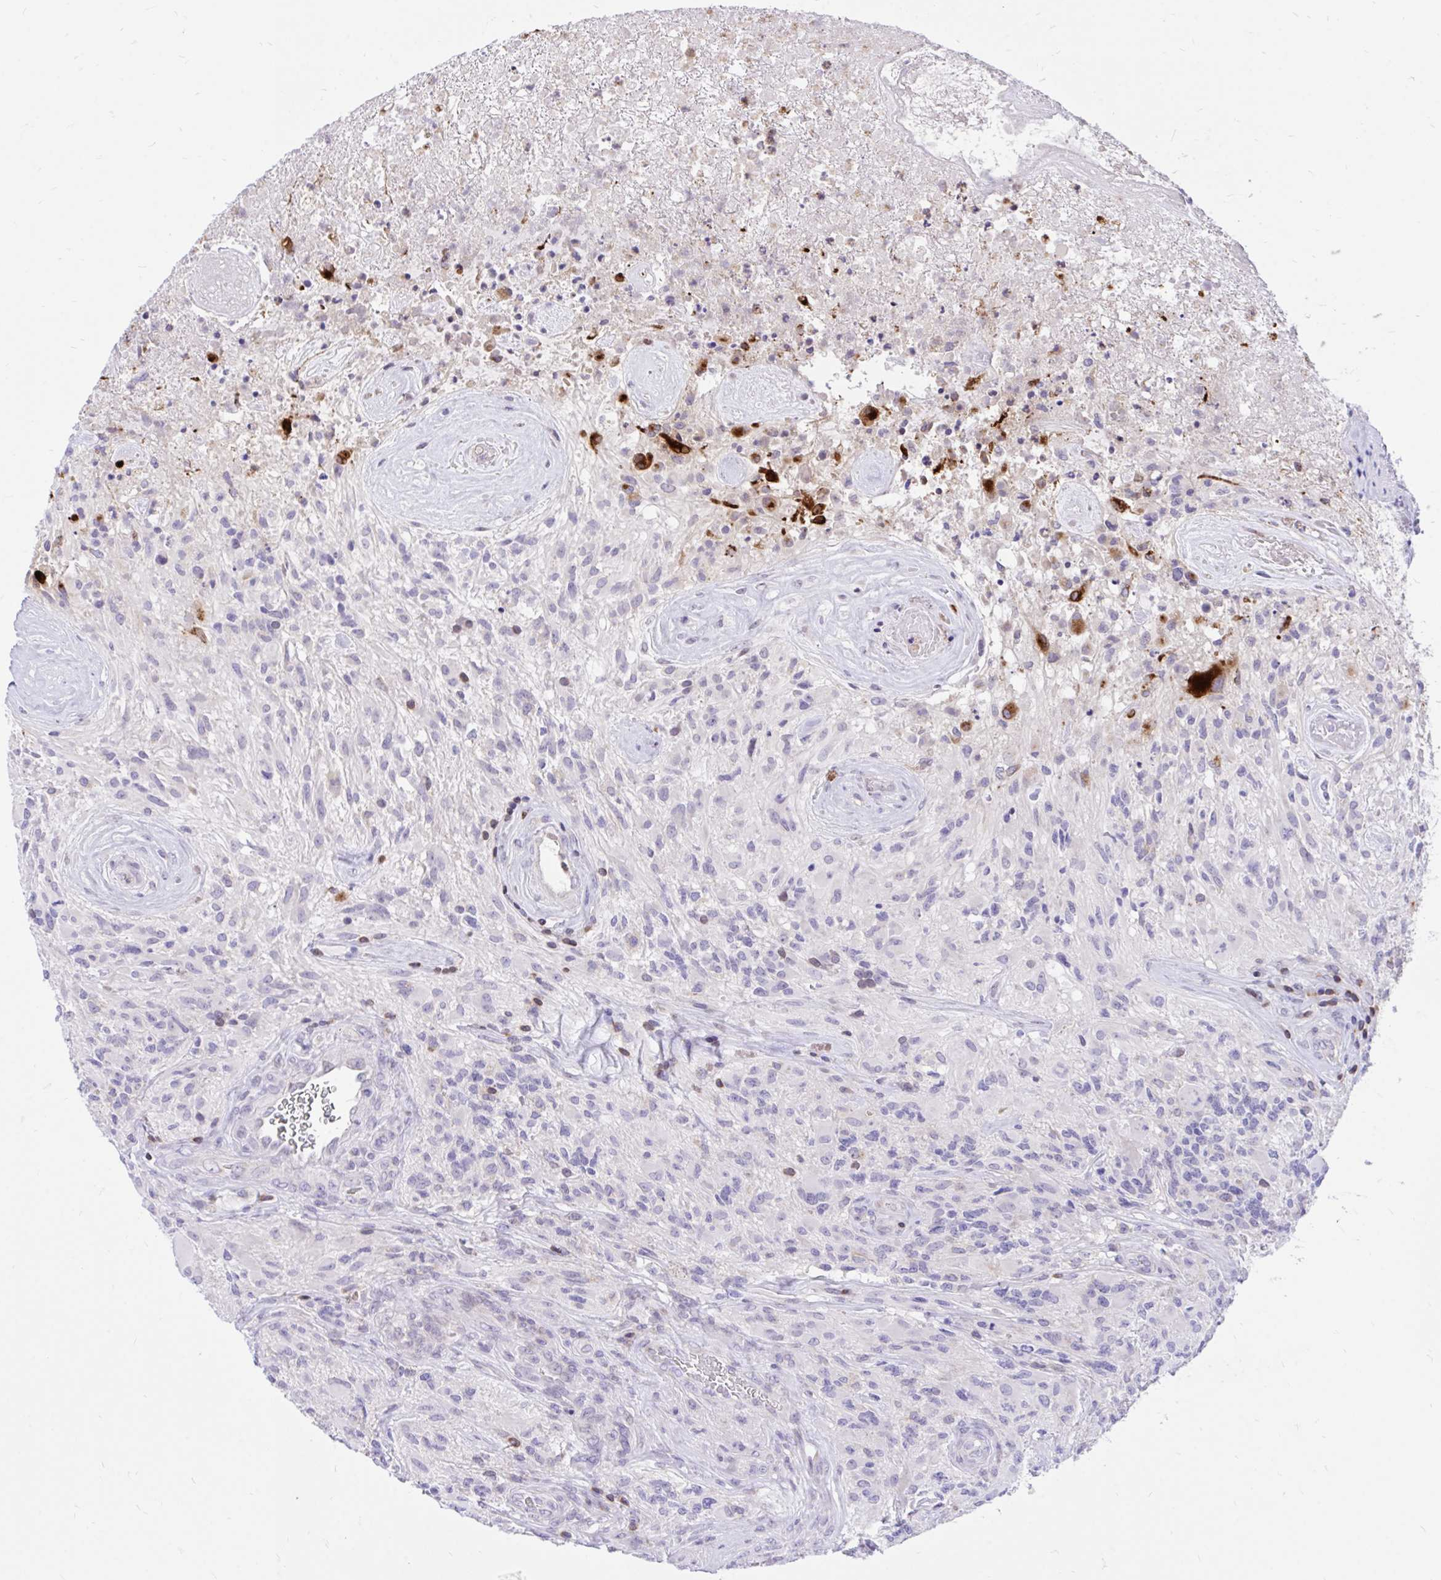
{"staining": {"intensity": "negative", "quantity": "none", "location": "none"}, "tissue": "glioma", "cell_type": "Tumor cells", "image_type": "cancer", "snomed": [{"axis": "morphology", "description": "Glioma, malignant, High grade"}, {"axis": "topography", "description": "Brain"}], "caption": "IHC histopathology image of glioma stained for a protein (brown), which shows no positivity in tumor cells. (Stains: DAB immunohistochemistry with hematoxylin counter stain, Microscopy: brightfield microscopy at high magnification).", "gene": "CXCL8", "patient": {"sex": "female", "age": 65}}